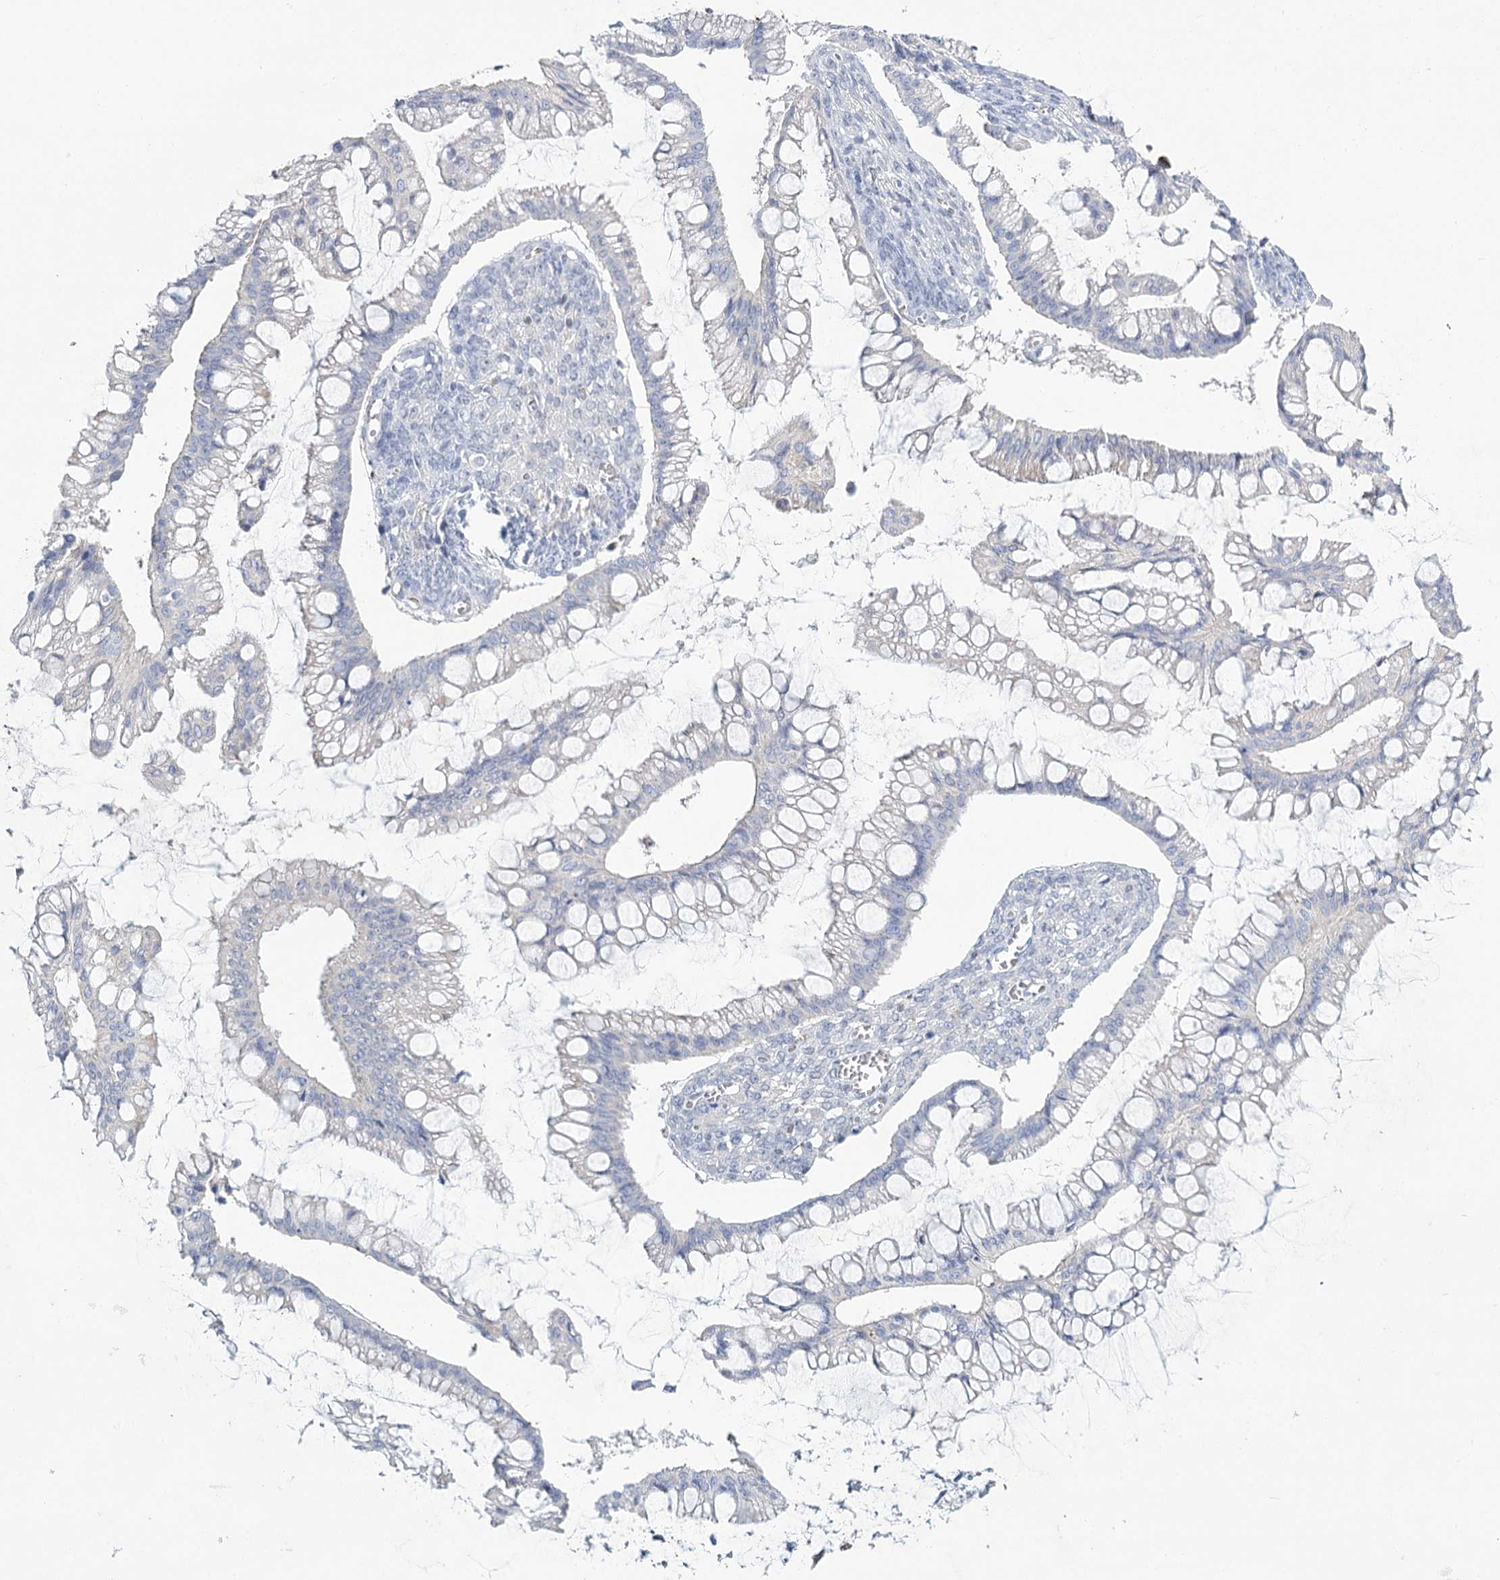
{"staining": {"intensity": "negative", "quantity": "none", "location": "none"}, "tissue": "ovarian cancer", "cell_type": "Tumor cells", "image_type": "cancer", "snomed": [{"axis": "morphology", "description": "Cystadenocarcinoma, mucinous, NOS"}, {"axis": "topography", "description": "Ovary"}], "caption": "High power microscopy micrograph of an IHC photomicrograph of ovarian cancer (mucinous cystadenocarcinoma), revealing no significant staining in tumor cells.", "gene": "IGSF3", "patient": {"sex": "female", "age": 73}}